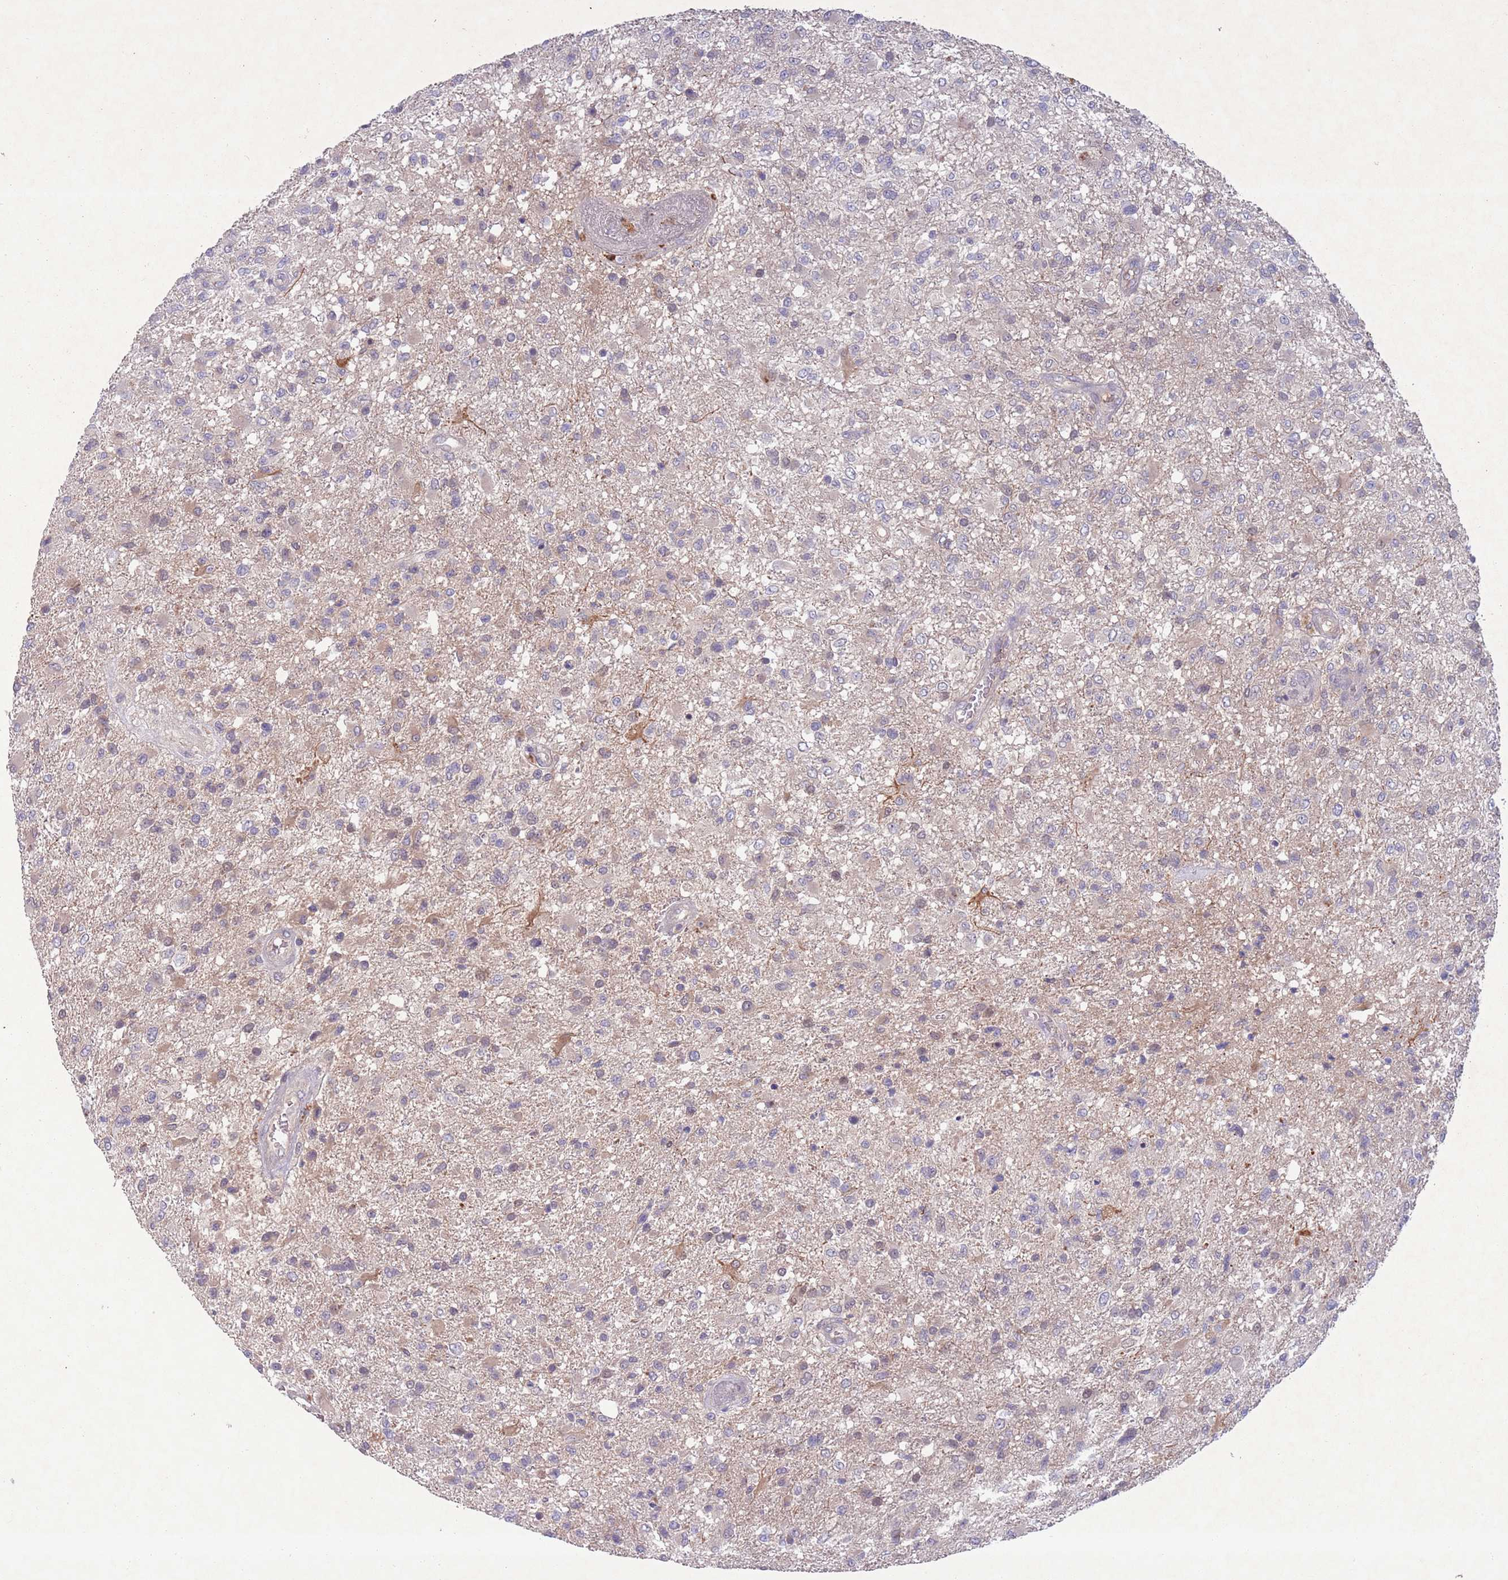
{"staining": {"intensity": "negative", "quantity": "none", "location": "none"}, "tissue": "glioma", "cell_type": "Tumor cells", "image_type": "cancer", "snomed": [{"axis": "morphology", "description": "Glioma, malignant, High grade"}, {"axis": "topography", "description": "Brain"}], "caption": "Glioma was stained to show a protein in brown. There is no significant staining in tumor cells.", "gene": "TYW1", "patient": {"sex": "female", "age": 74}}